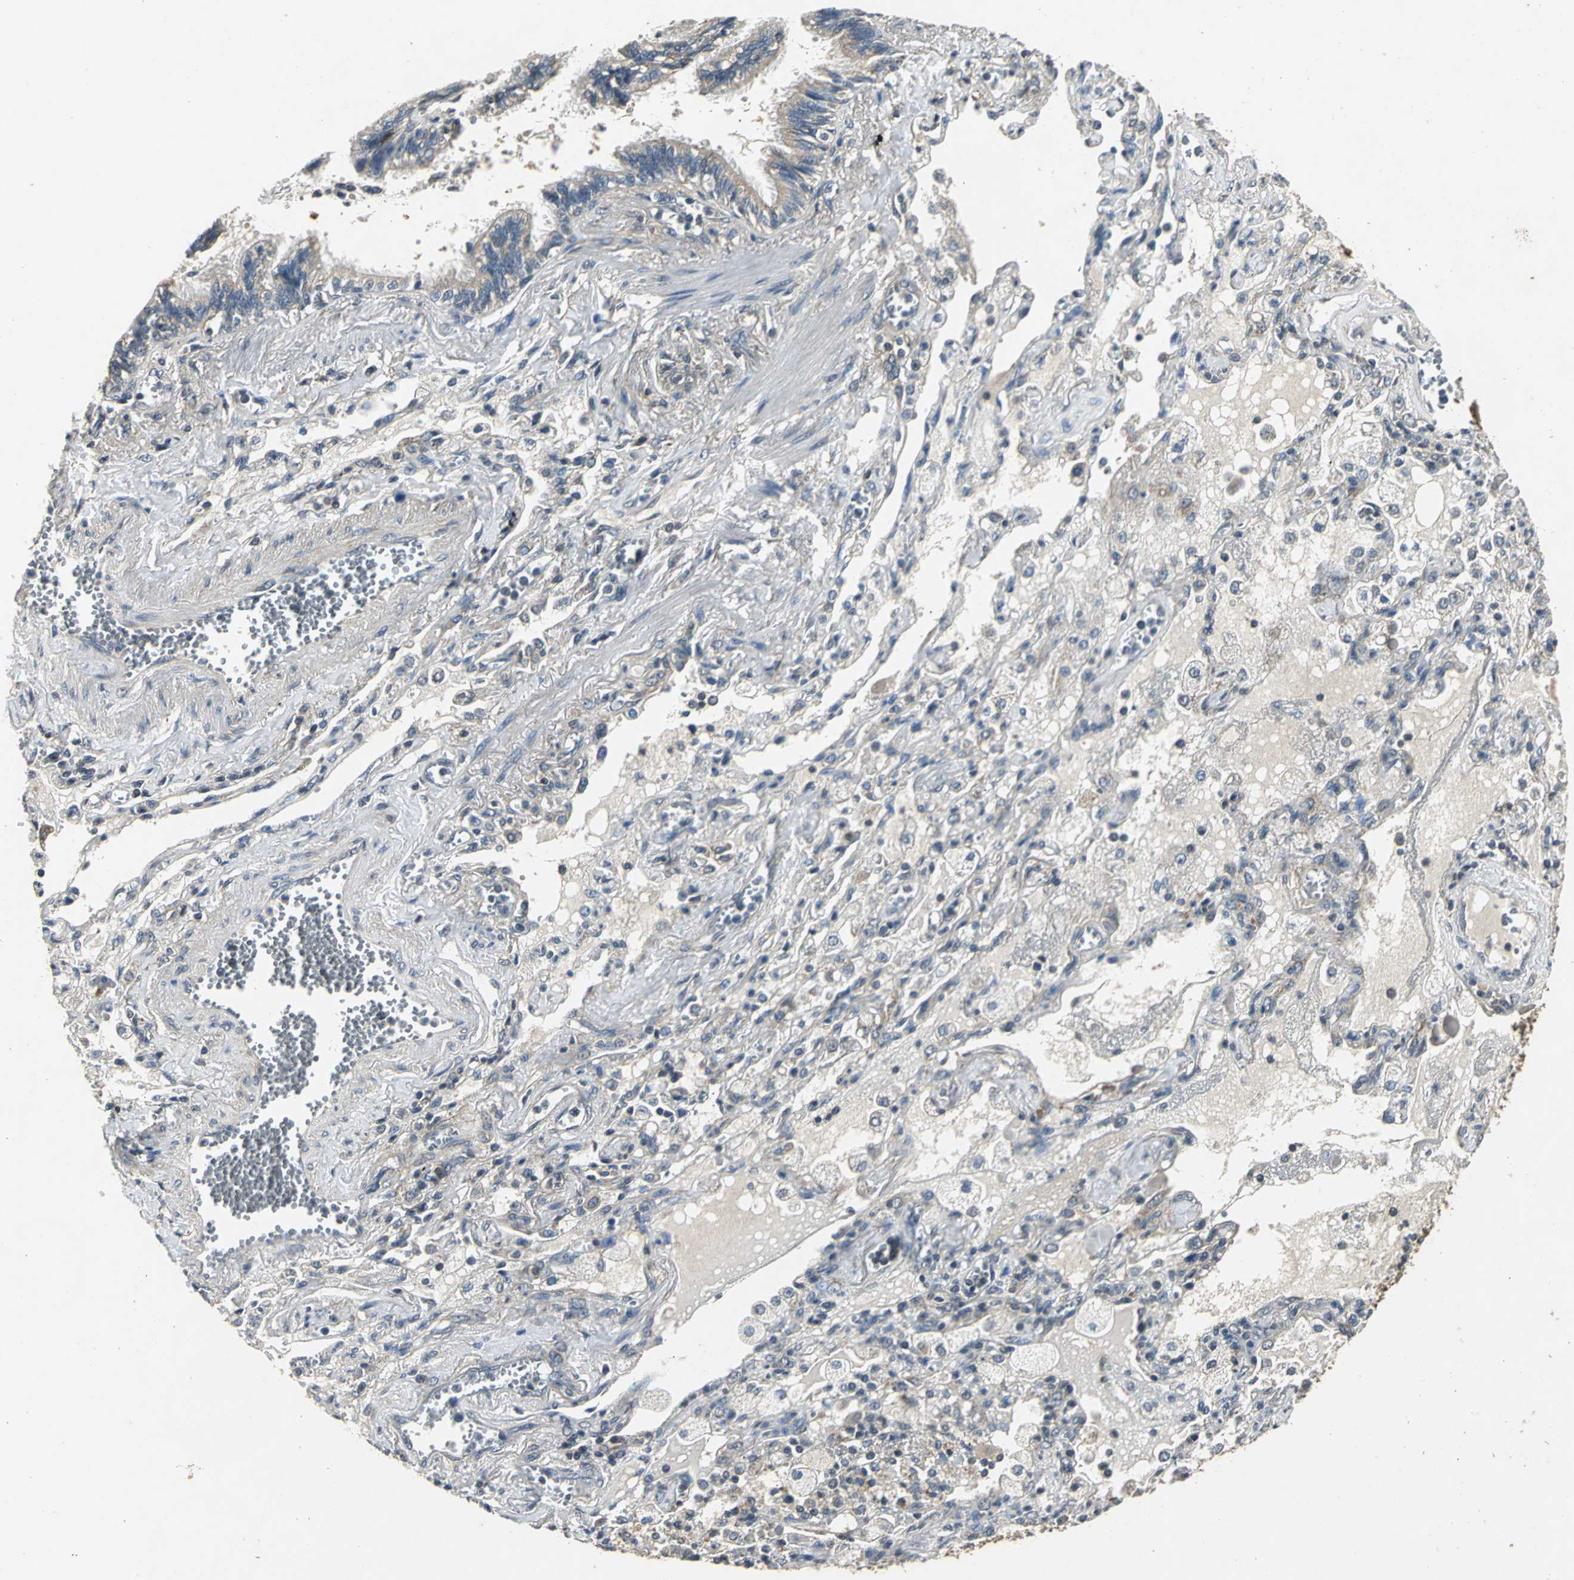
{"staining": {"intensity": "moderate", "quantity": "25%-75%", "location": "cytoplasmic/membranous"}, "tissue": "lung cancer", "cell_type": "Tumor cells", "image_type": "cancer", "snomed": [{"axis": "morphology", "description": "Squamous cell carcinoma, NOS"}, {"axis": "topography", "description": "Lung"}], "caption": "Human lung cancer (squamous cell carcinoma) stained with a protein marker displays moderate staining in tumor cells.", "gene": "IRF3", "patient": {"sex": "female", "age": 76}}